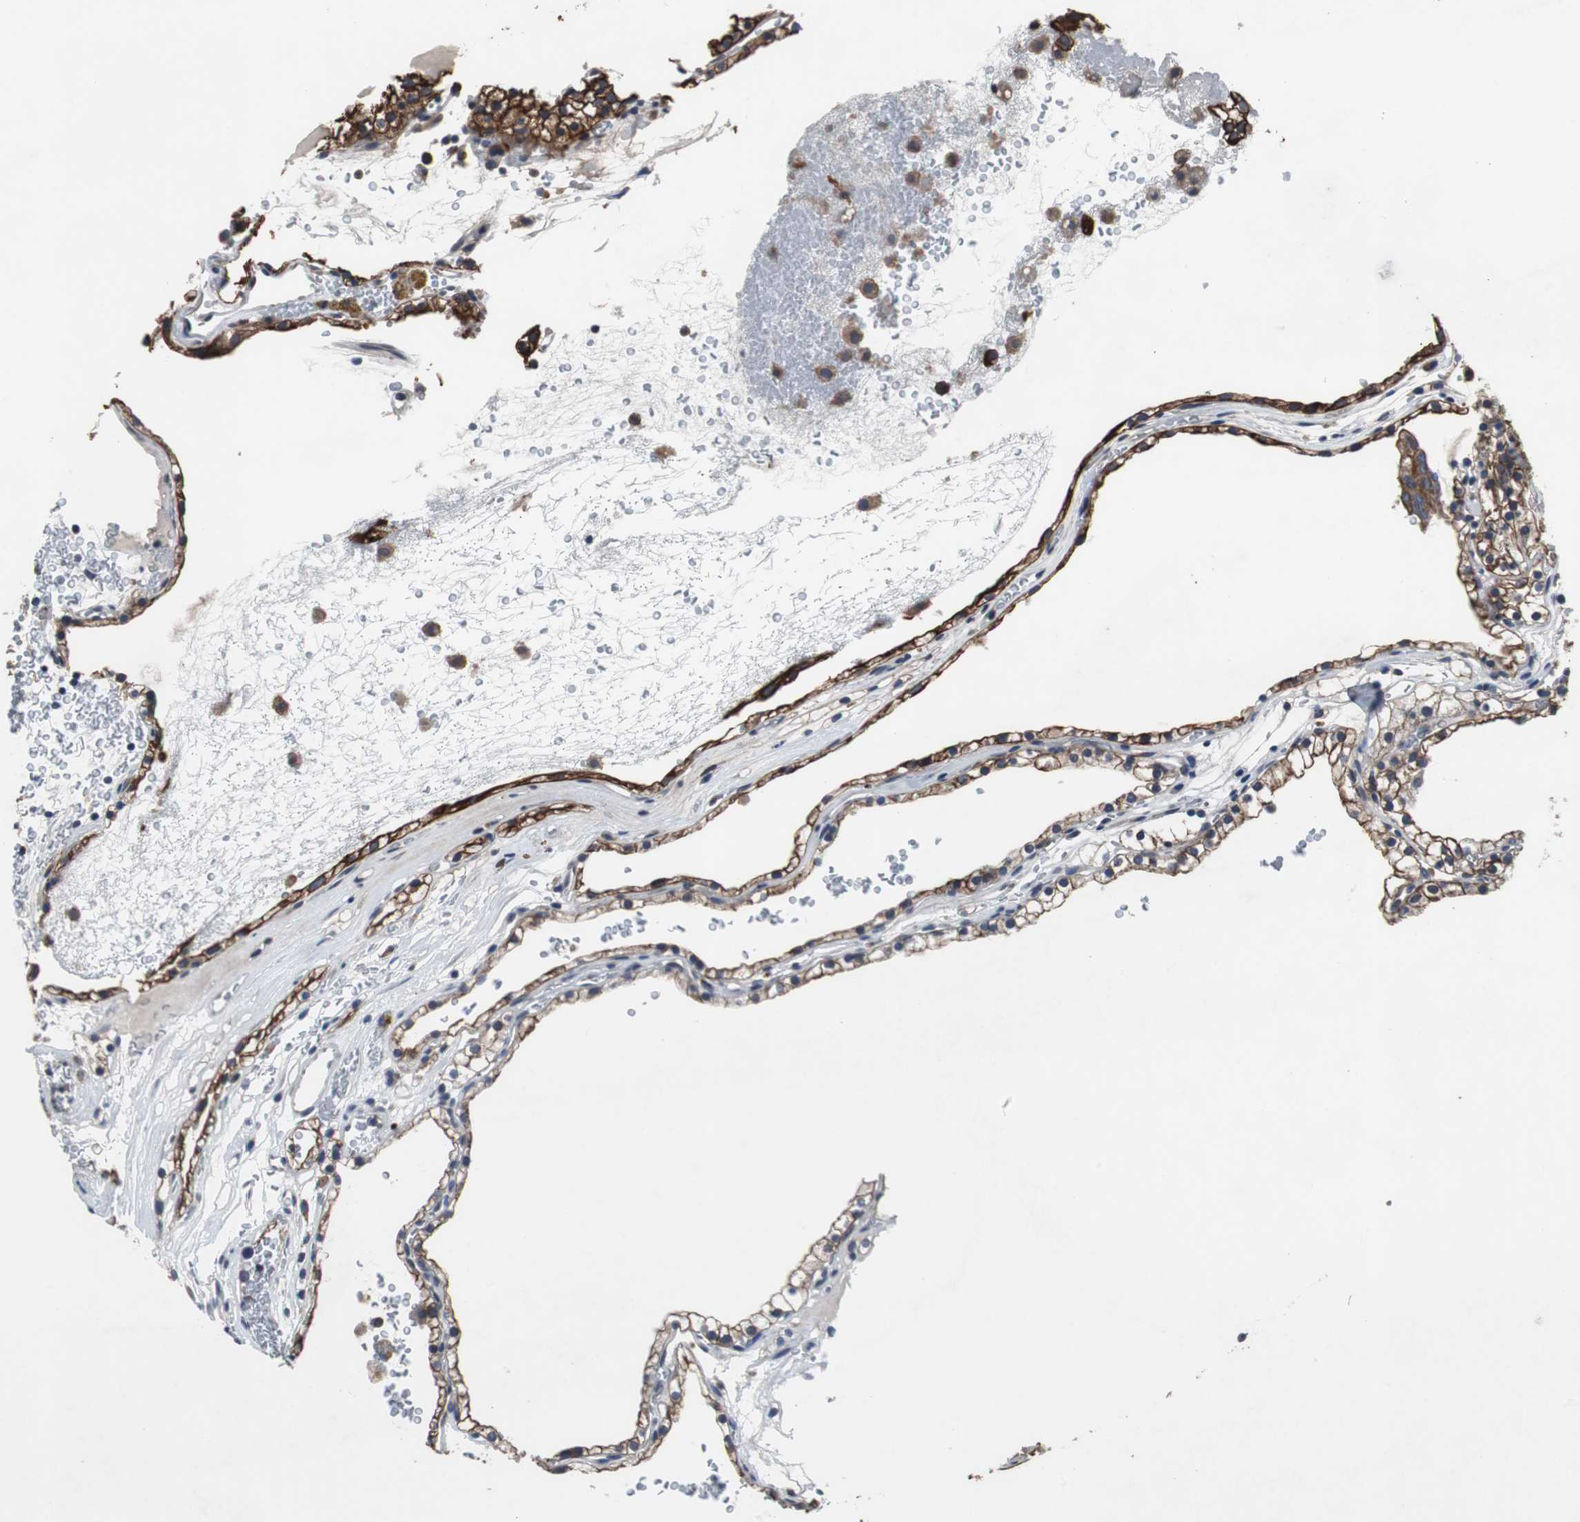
{"staining": {"intensity": "strong", "quantity": ">75%", "location": "cytoplasmic/membranous"}, "tissue": "renal cancer", "cell_type": "Tumor cells", "image_type": "cancer", "snomed": [{"axis": "morphology", "description": "Adenocarcinoma, NOS"}, {"axis": "topography", "description": "Kidney"}], "caption": "Brown immunohistochemical staining in renal adenocarcinoma reveals strong cytoplasmic/membranous expression in about >75% of tumor cells.", "gene": "USP10", "patient": {"sex": "female", "age": 41}}